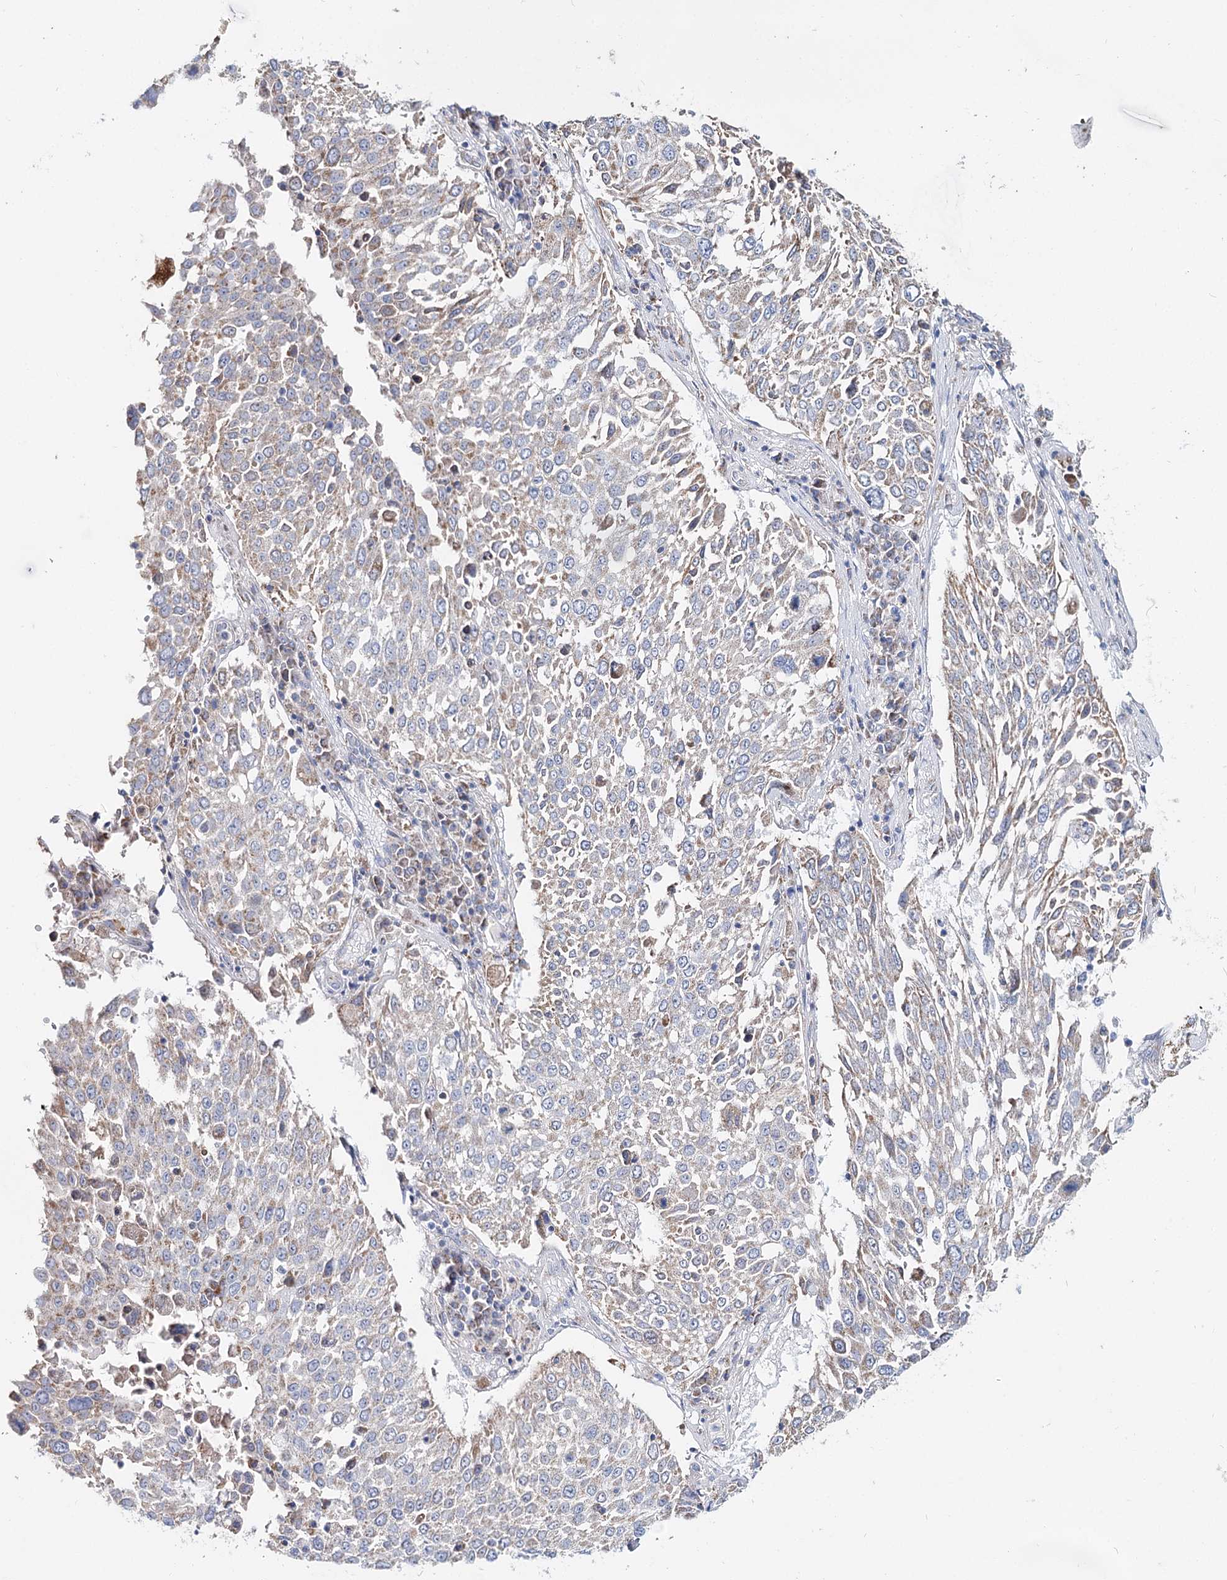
{"staining": {"intensity": "negative", "quantity": "none", "location": "none"}, "tissue": "lung cancer", "cell_type": "Tumor cells", "image_type": "cancer", "snomed": [{"axis": "morphology", "description": "Squamous cell carcinoma, NOS"}, {"axis": "topography", "description": "Lung"}], "caption": "This is a image of immunohistochemistry (IHC) staining of squamous cell carcinoma (lung), which shows no positivity in tumor cells.", "gene": "MCCC2", "patient": {"sex": "male", "age": 65}}